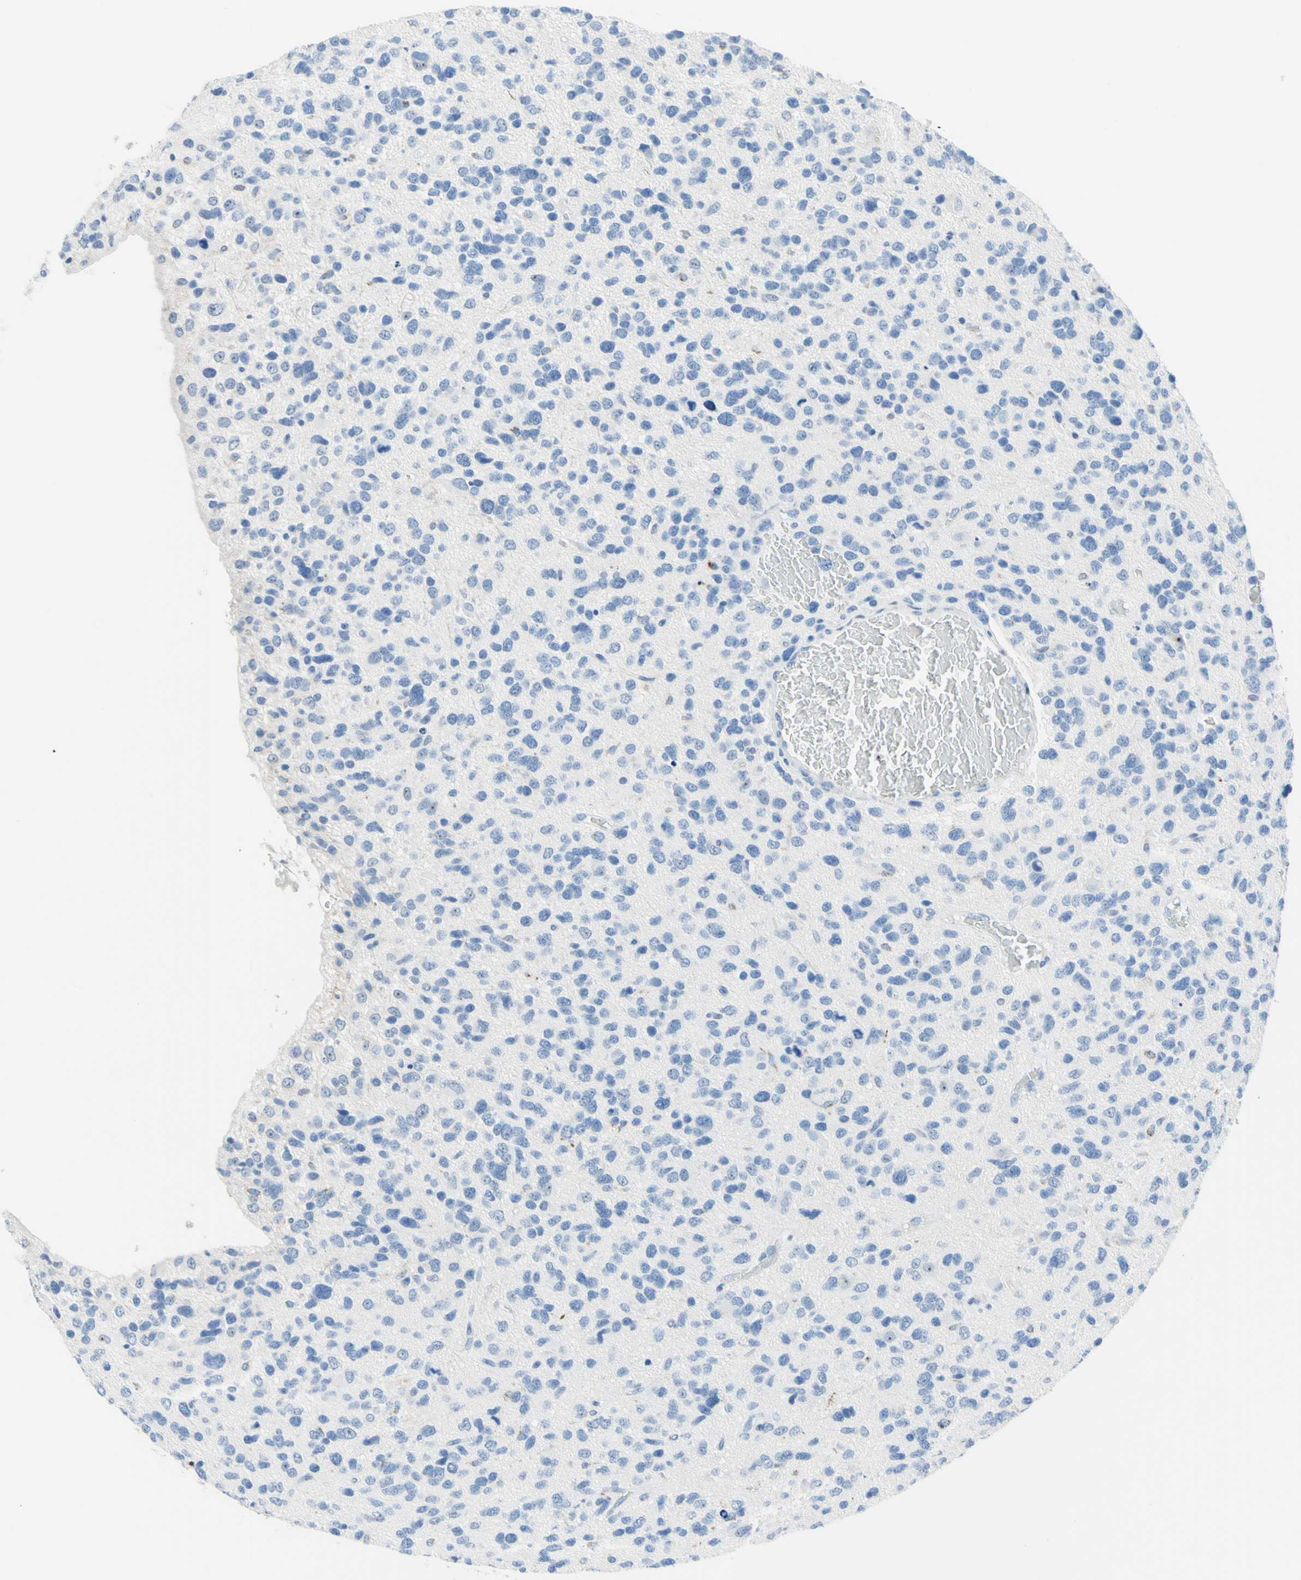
{"staining": {"intensity": "negative", "quantity": "none", "location": "none"}, "tissue": "glioma", "cell_type": "Tumor cells", "image_type": "cancer", "snomed": [{"axis": "morphology", "description": "Glioma, malignant, High grade"}, {"axis": "topography", "description": "Brain"}], "caption": "DAB (3,3'-diaminobenzidine) immunohistochemical staining of malignant glioma (high-grade) demonstrates no significant staining in tumor cells.", "gene": "CYSLTR1", "patient": {"sex": "female", "age": 58}}